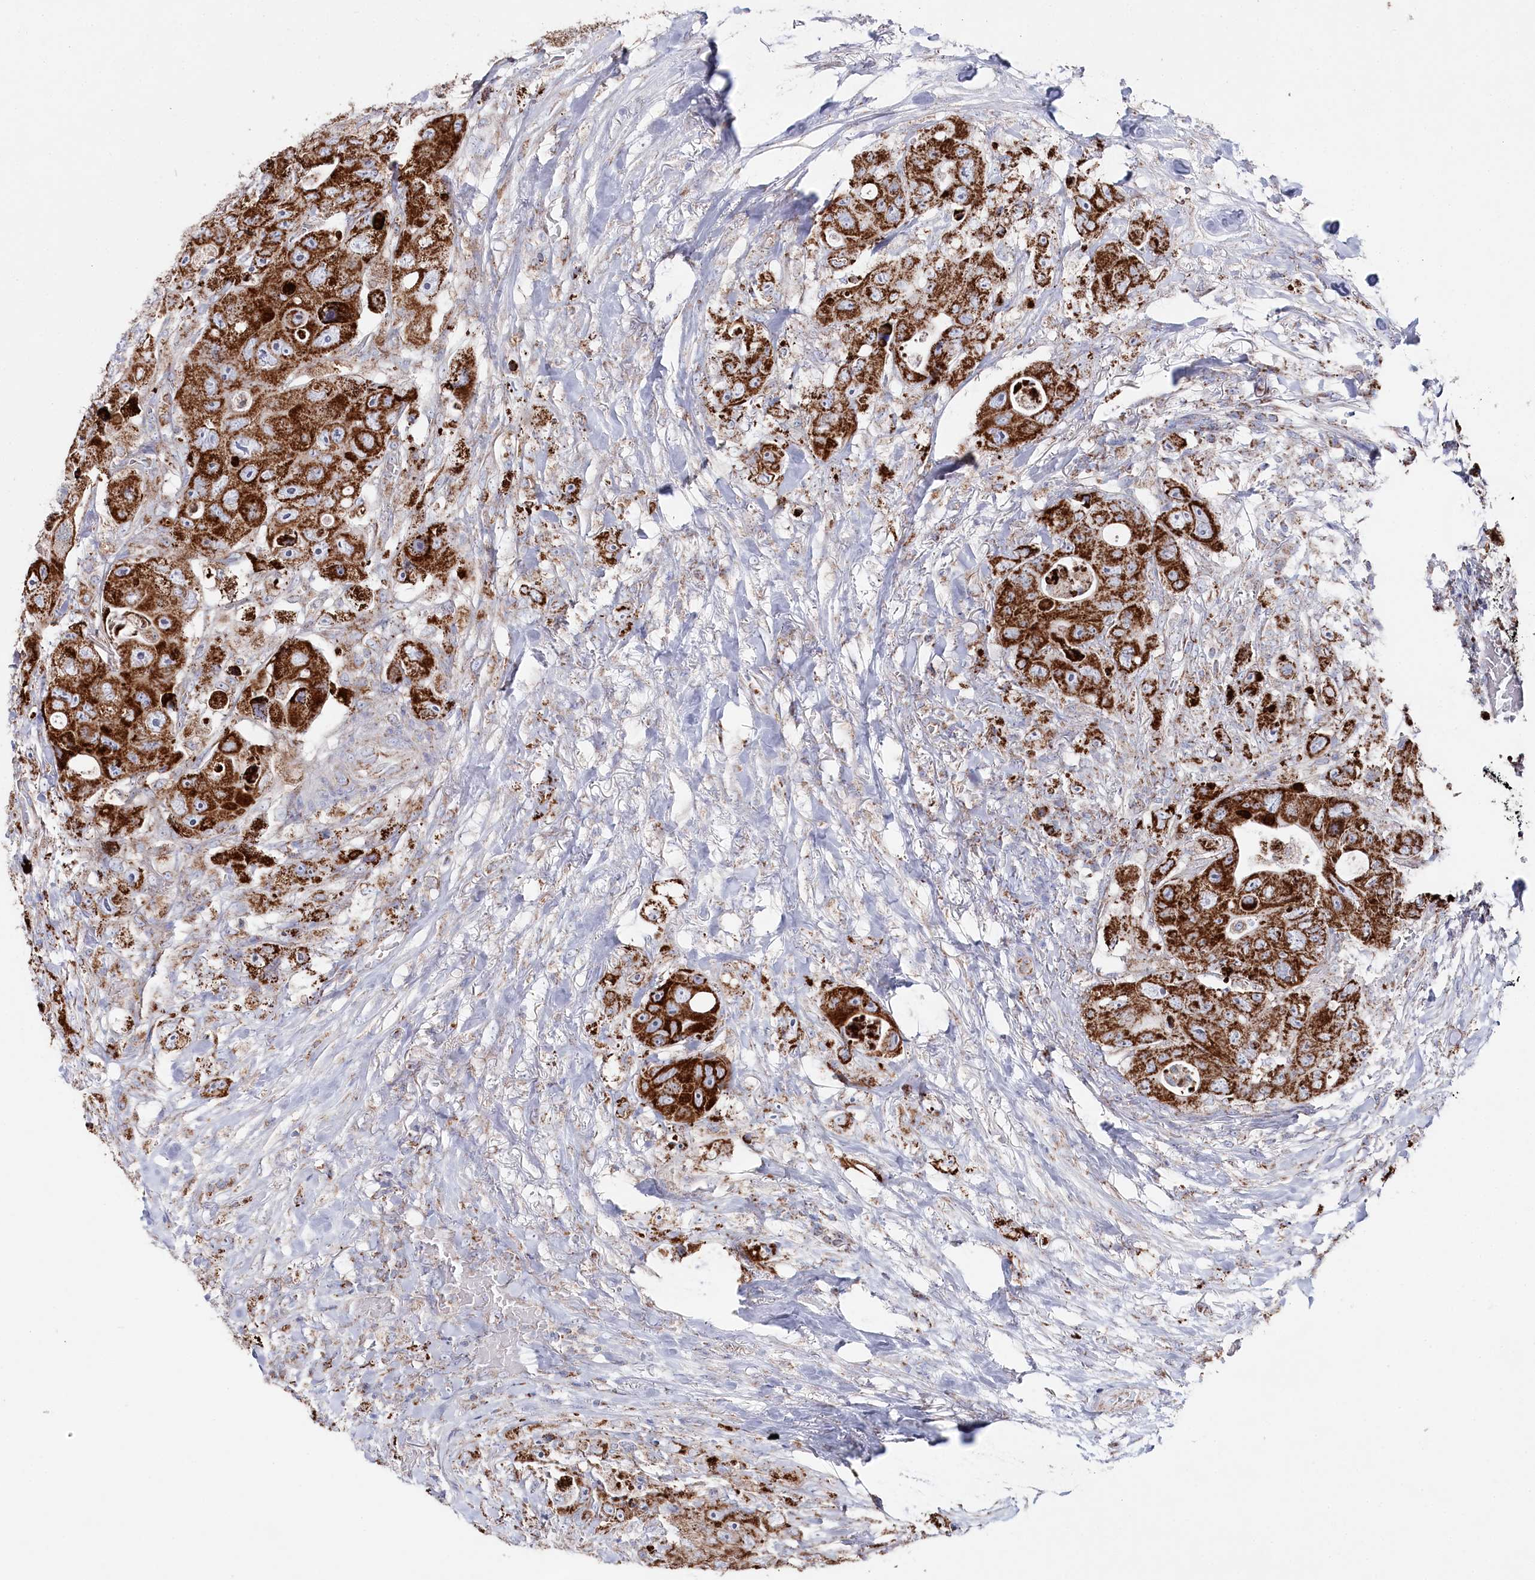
{"staining": {"intensity": "strong", "quantity": ">75%", "location": "cytoplasmic/membranous"}, "tissue": "colorectal cancer", "cell_type": "Tumor cells", "image_type": "cancer", "snomed": [{"axis": "morphology", "description": "Adenocarcinoma, NOS"}, {"axis": "topography", "description": "Colon"}], "caption": "Tumor cells reveal high levels of strong cytoplasmic/membranous positivity in approximately >75% of cells in colorectal cancer.", "gene": "GLS2", "patient": {"sex": "female", "age": 46}}